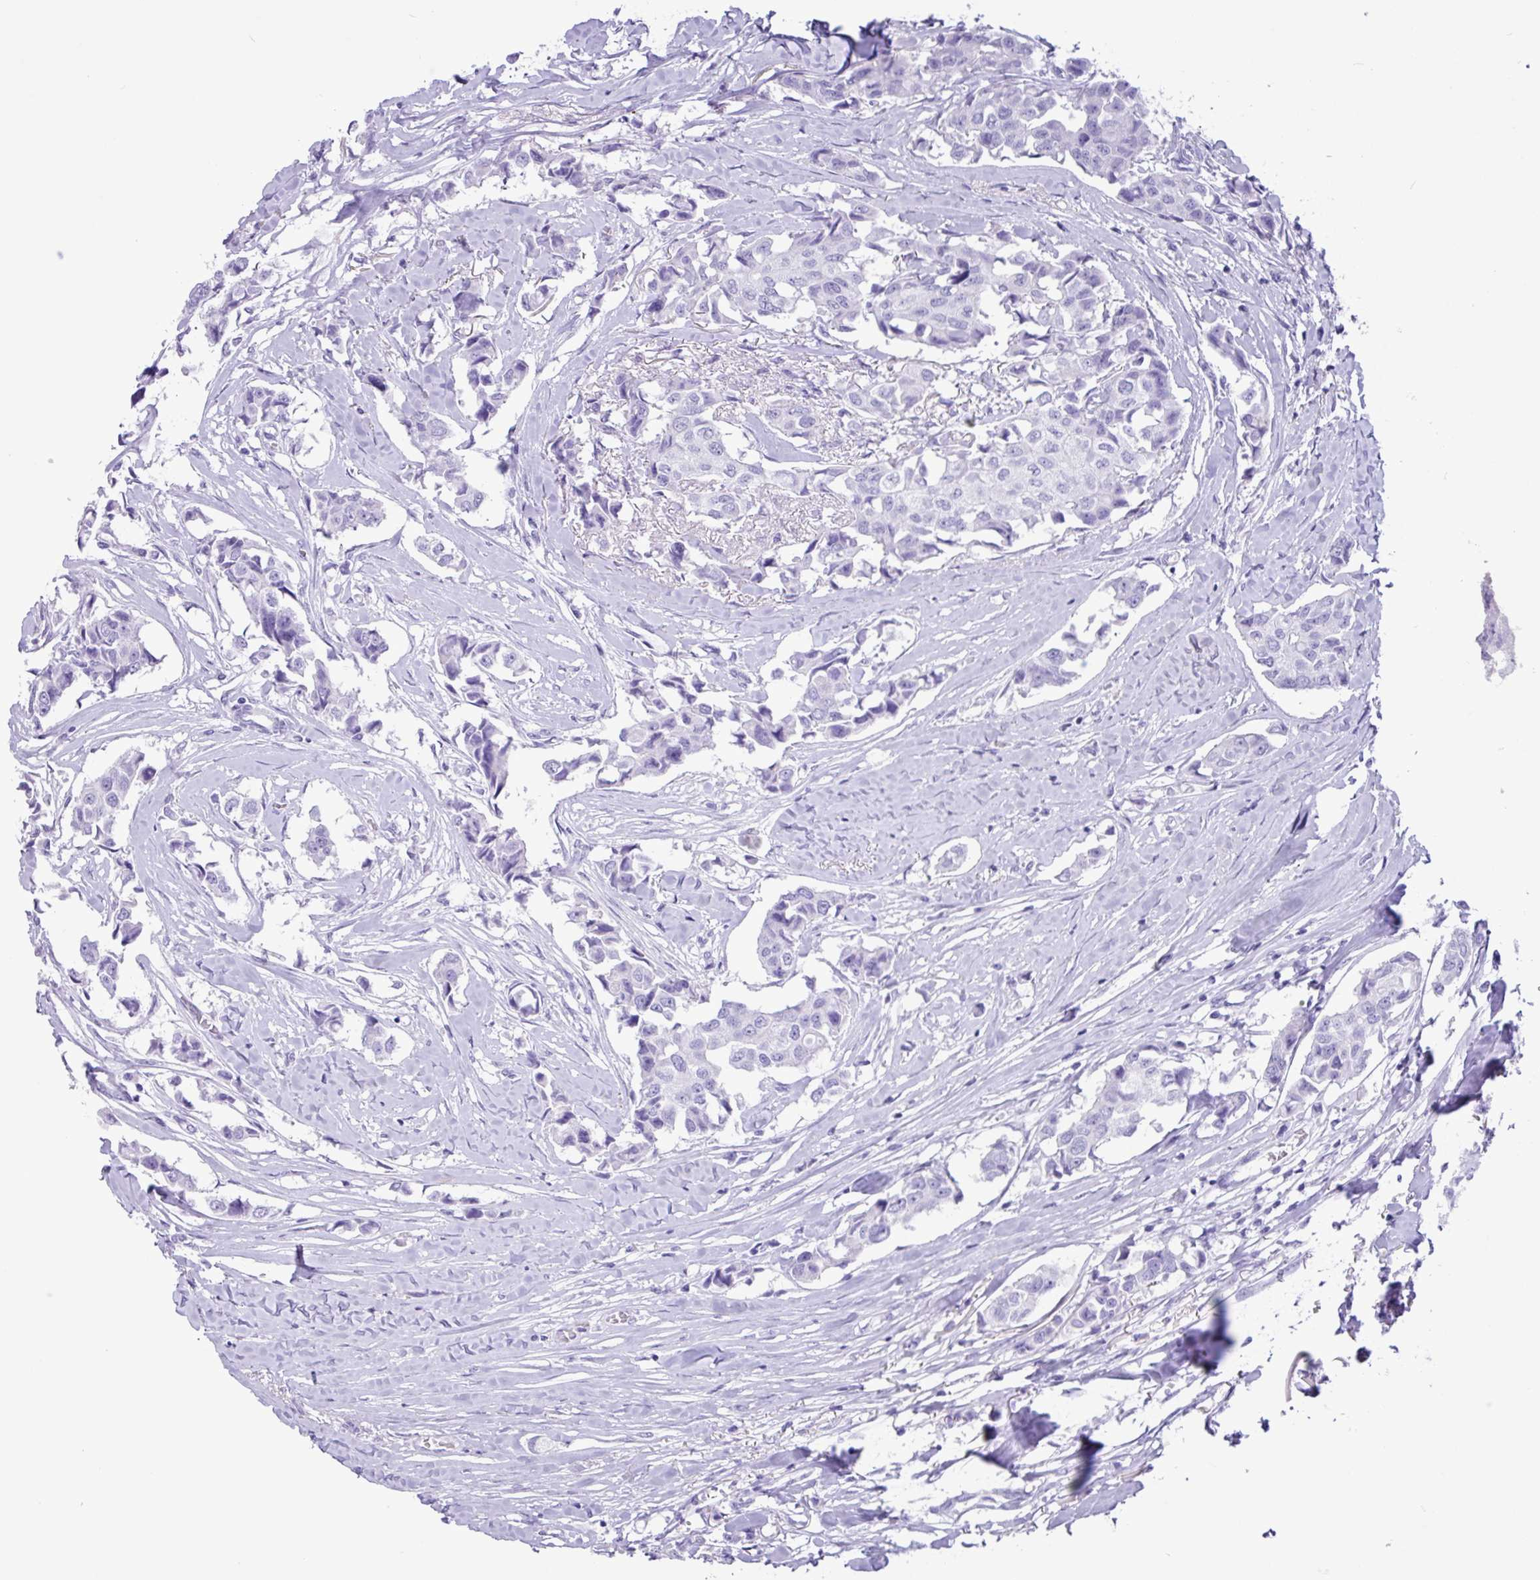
{"staining": {"intensity": "negative", "quantity": "none", "location": "none"}, "tissue": "breast cancer", "cell_type": "Tumor cells", "image_type": "cancer", "snomed": [{"axis": "morphology", "description": "Duct carcinoma"}, {"axis": "topography", "description": "Breast"}], "caption": "An immunohistochemistry image of breast cancer (invasive ductal carcinoma) is shown. There is no staining in tumor cells of breast cancer (invasive ductal carcinoma).", "gene": "CKMT2", "patient": {"sex": "female", "age": 80}}